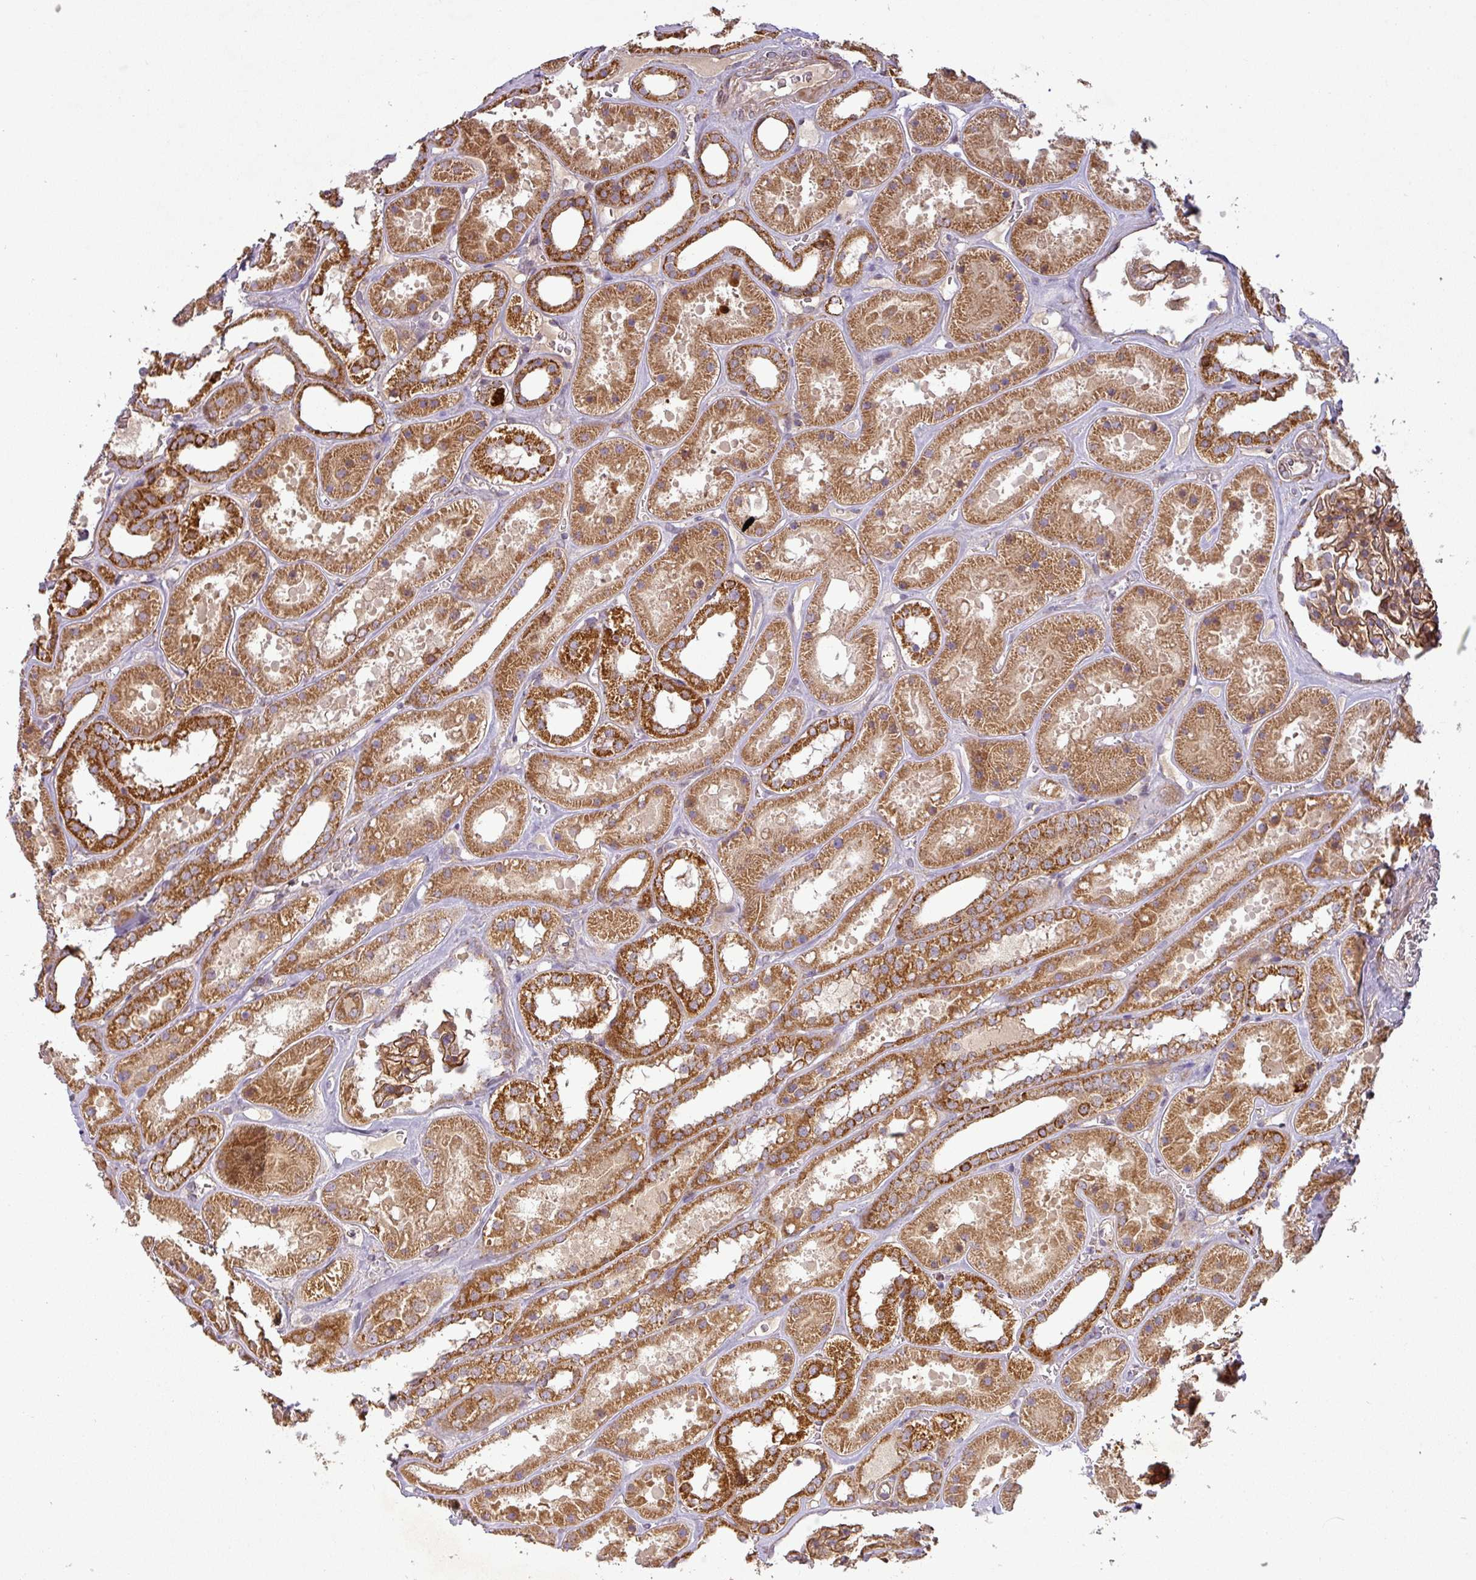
{"staining": {"intensity": "moderate", "quantity": ">75%", "location": "cytoplasmic/membranous"}, "tissue": "kidney", "cell_type": "Cells in glomeruli", "image_type": "normal", "snomed": [{"axis": "morphology", "description": "Normal tissue, NOS"}, {"axis": "topography", "description": "Kidney"}], "caption": "Kidney stained for a protein shows moderate cytoplasmic/membranous positivity in cells in glomeruli. Using DAB (3,3'-diaminobenzidine) (brown) and hematoxylin (blue) stains, captured at high magnification using brightfield microscopy.", "gene": "GPD2", "patient": {"sex": "female", "age": 41}}